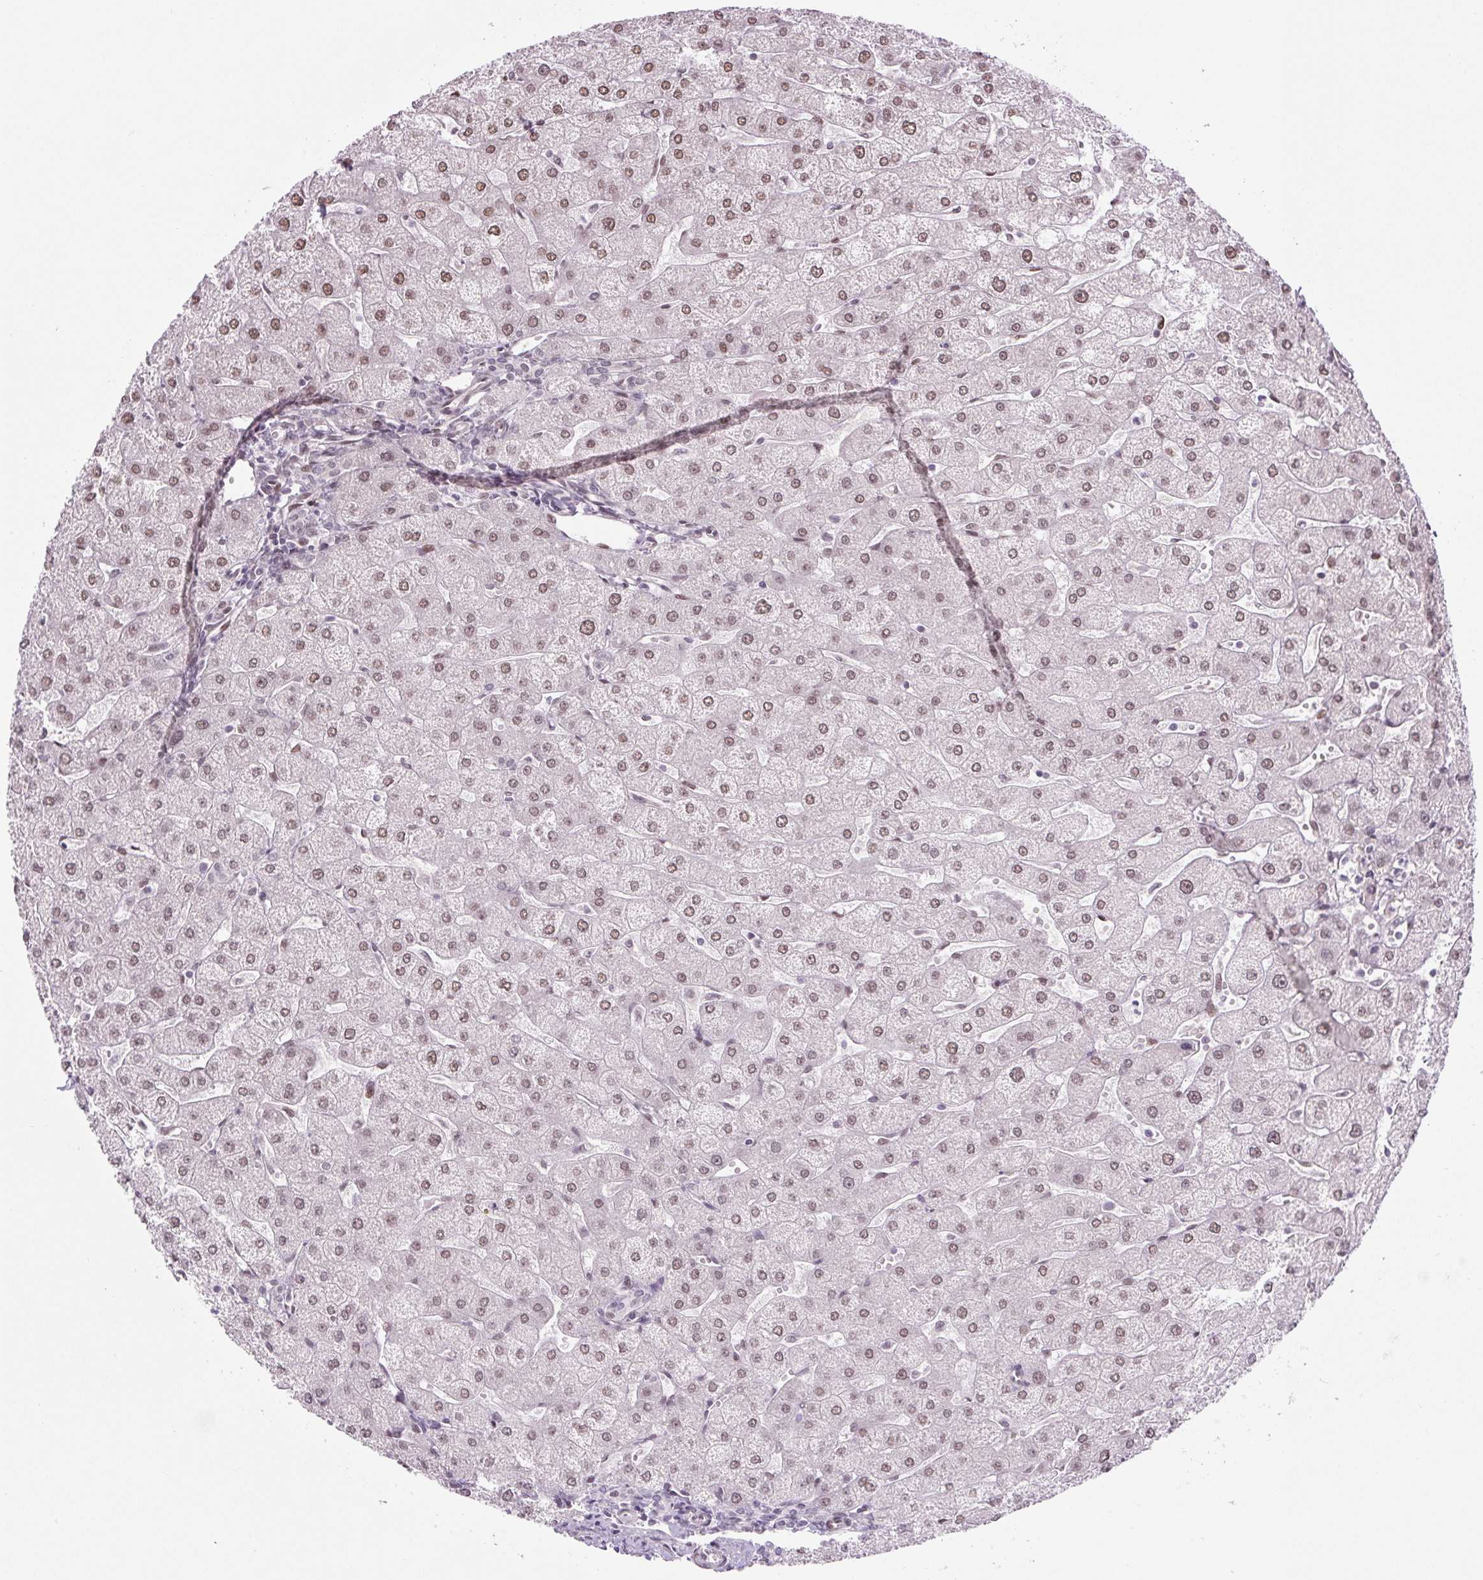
{"staining": {"intensity": "negative", "quantity": "none", "location": "none"}, "tissue": "liver", "cell_type": "Cholangiocytes", "image_type": "normal", "snomed": [{"axis": "morphology", "description": "Normal tissue, NOS"}, {"axis": "topography", "description": "Liver"}], "caption": "An immunohistochemistry (IHC) histopathology image of benign liver is shown. There is no staining in cholangiocytes of liver. Nuclei are stained in blue.", "gene": "TCFL5", "patient": {"sex": "male", "age": 67}}